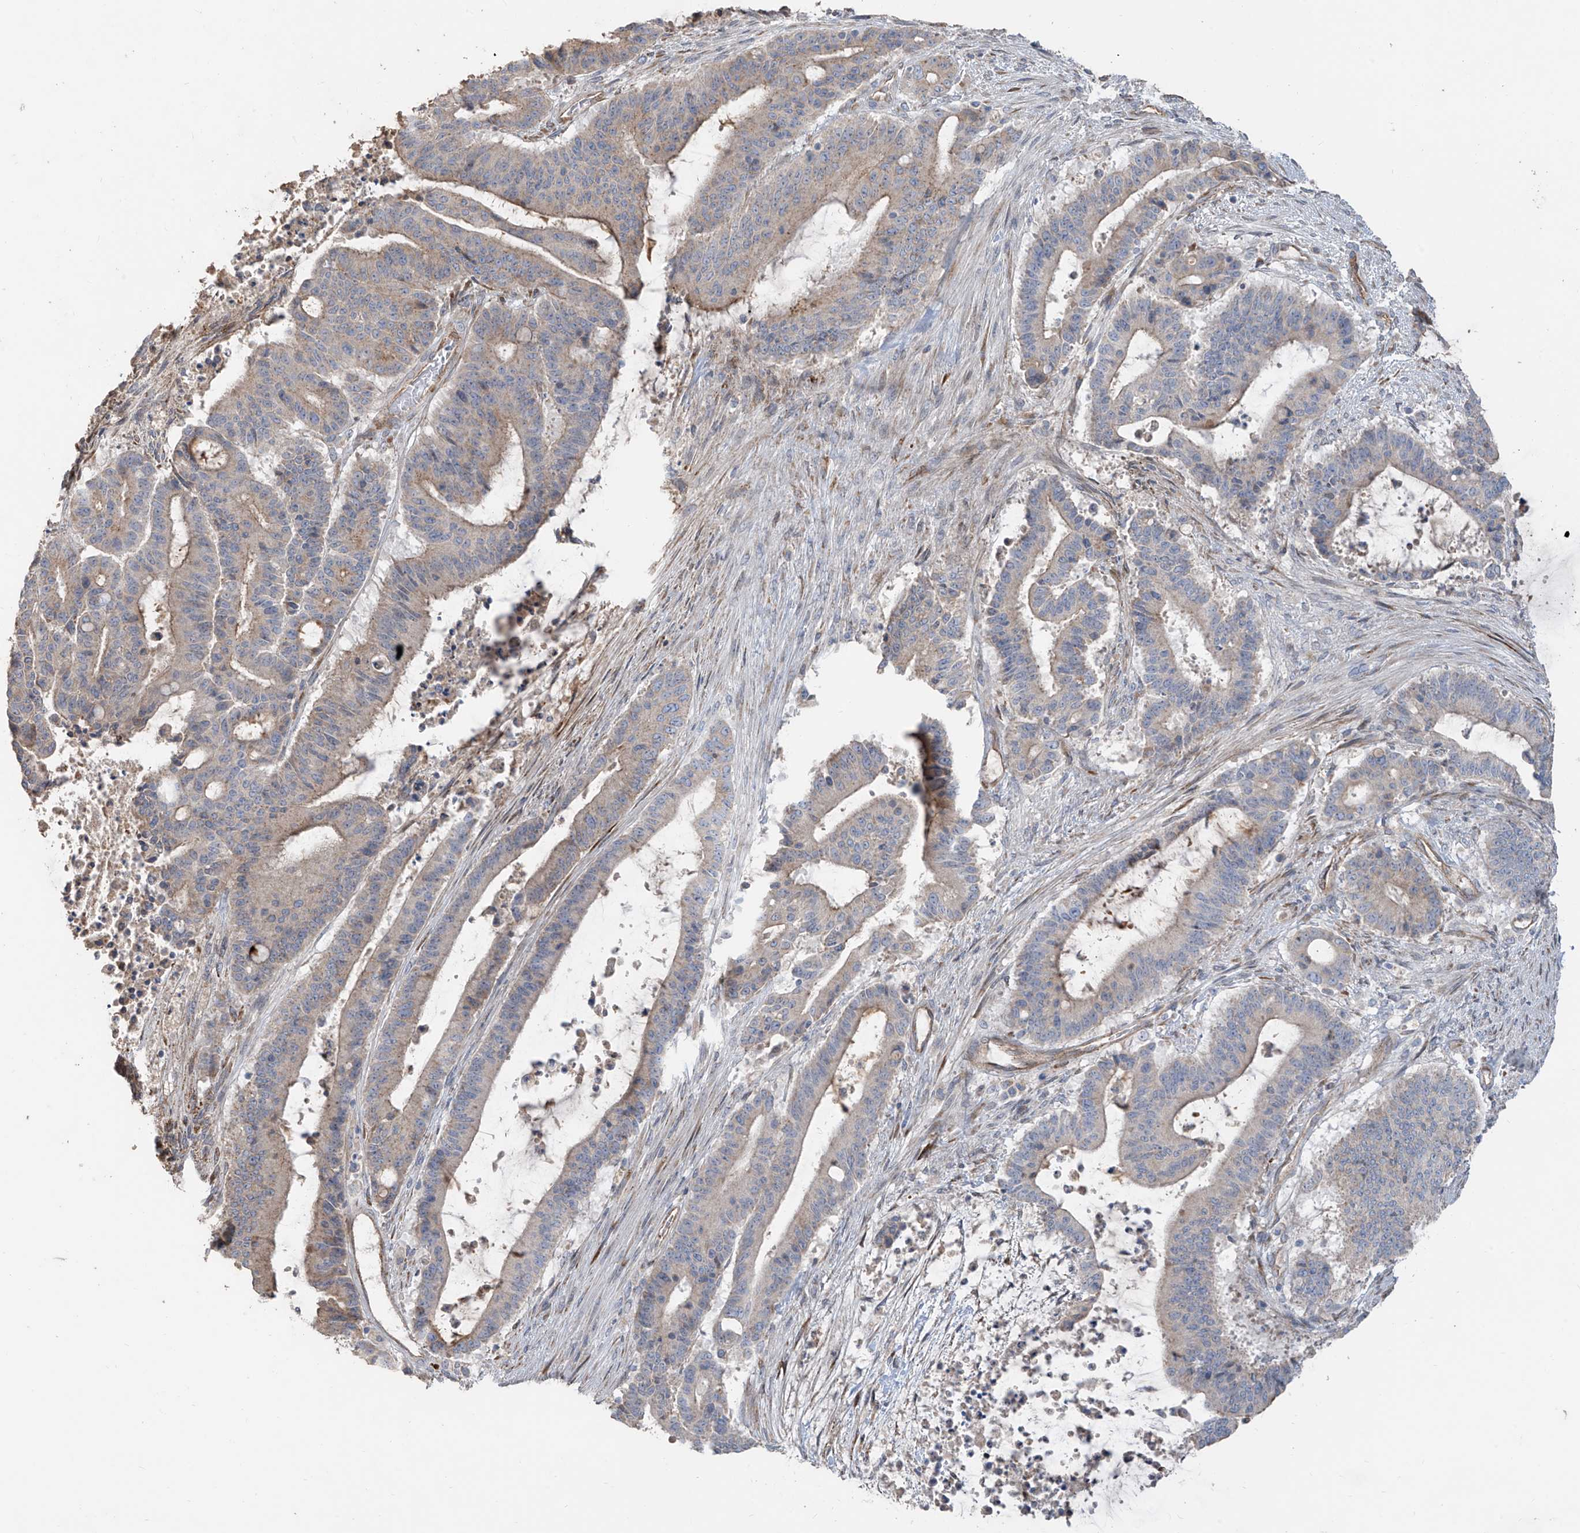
{"staining": {"intensity": "weak", "quantity": "<25%", "location": "cytoplasmic/membranous"}, "tissue": "liver cancer", "cell_type": "Tumor cells", "image_type": "cancer", "snomed": [{"axis": "morphology", "description": "Normal tissue, NOS"}, {"axis": "morphology", "description": "Cholangiocarcinoma"}, {"axis": "topography", "description": "Liver"}, {"axis": "topography", "description": "Peripheral nerve tissue"}], "caption": "Protein analysis of cholangiocarcinoma (liver) shows no significant expression in tumor cells. (Stains: DAB IHC with hematoxylin counter stain, Microscopy: brightfield microscopy at high magnification).", "gene": "ABTB1", "patient": {"sex": "female", "age": 73}}